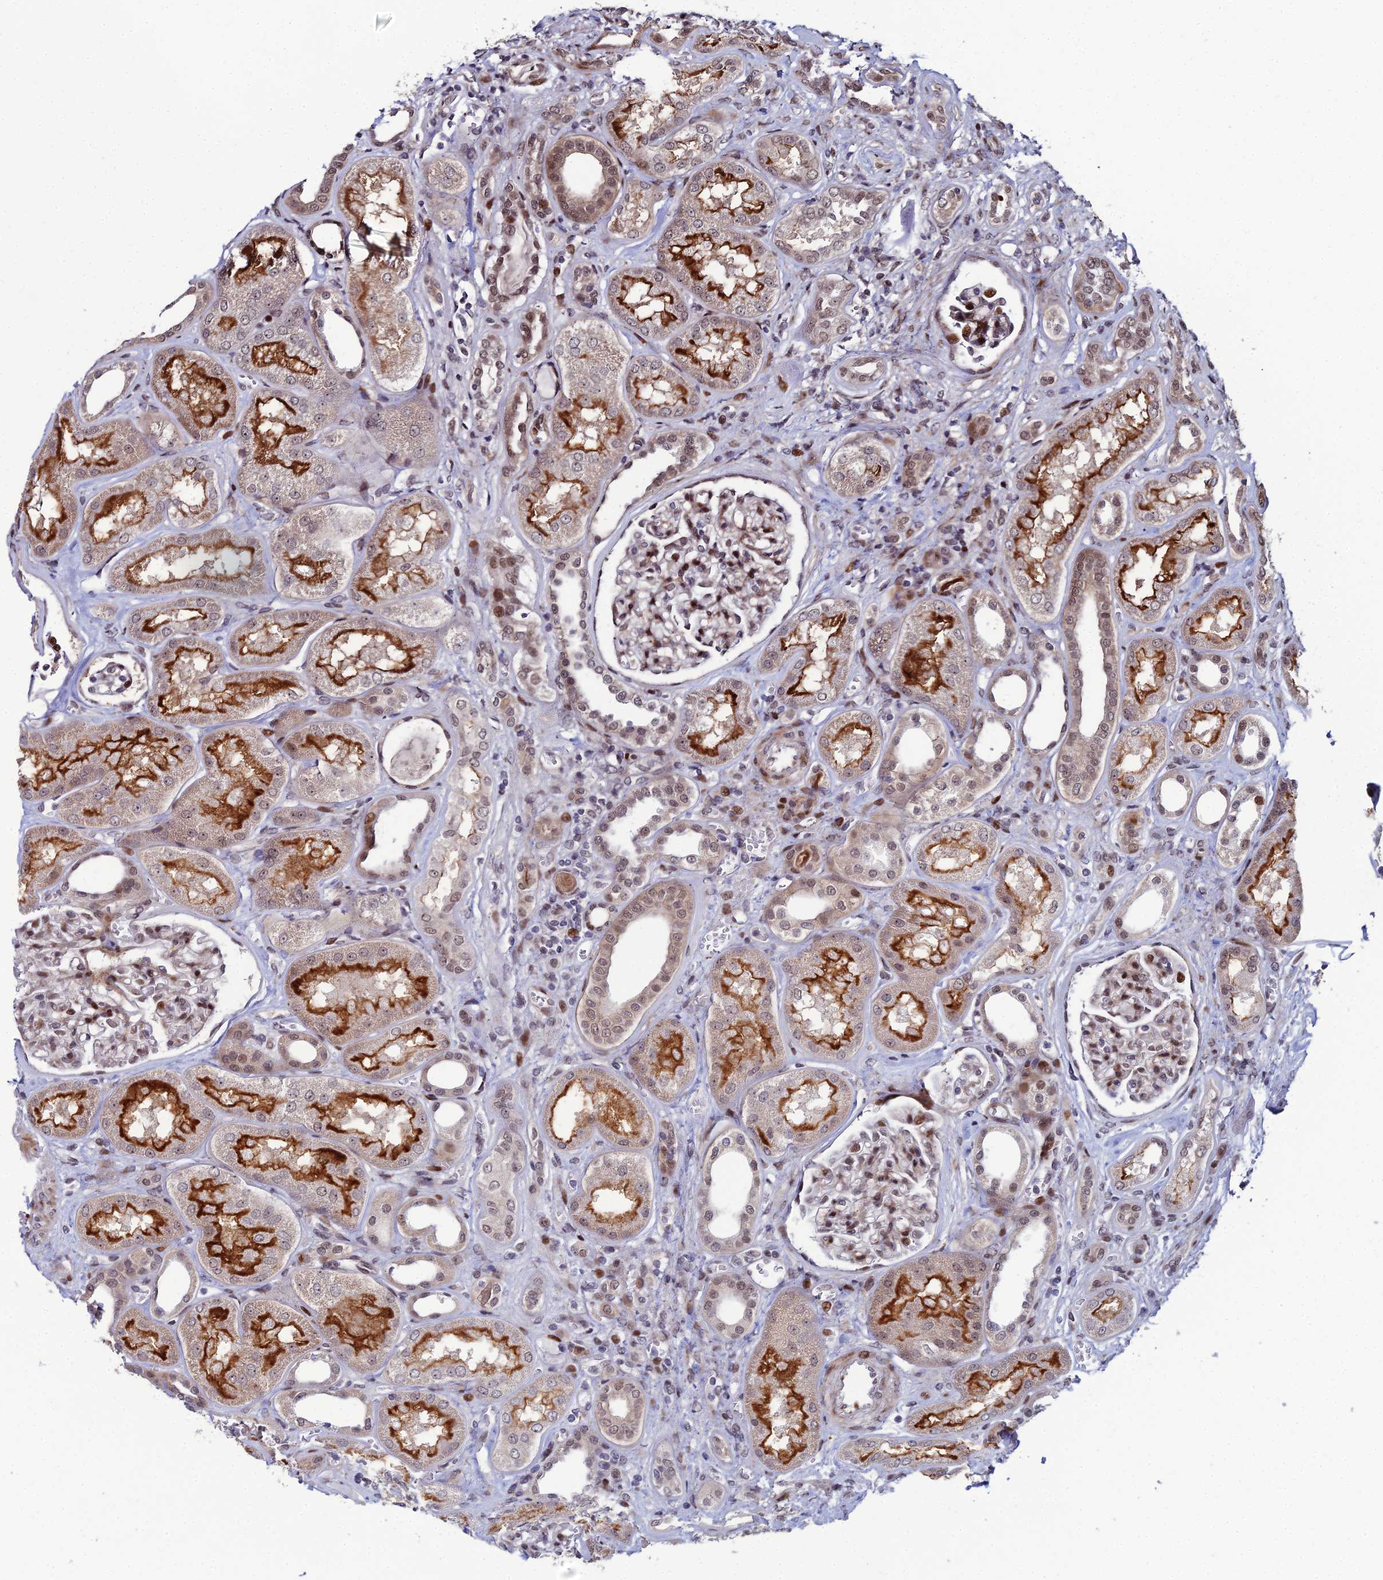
{"staining": {"intensity": "strong", "quantity": "25%-75%", "location": "nuclear"}, "tissue": "kidney", "cell_type": "Cells in glomeruli", "image_type": "normal", "snomed": [{"axis": "morphology", "description": "Normal tissue, NOS"}, {"axis": "morphology", "description": "Adenocarcinoma, NOS"}, {"axis": "topography", "description": "Kidney"}], "caption": "This image reveals unremarkable kidney stained with immunohistochemistry to label a protein in brown. The nuclear of cells in glomeruli show strong positivity for the protein. Nuclei are counter-stained blue.", "gene": "ZNF668", "patient": {"sex": "female", "age": 68}}